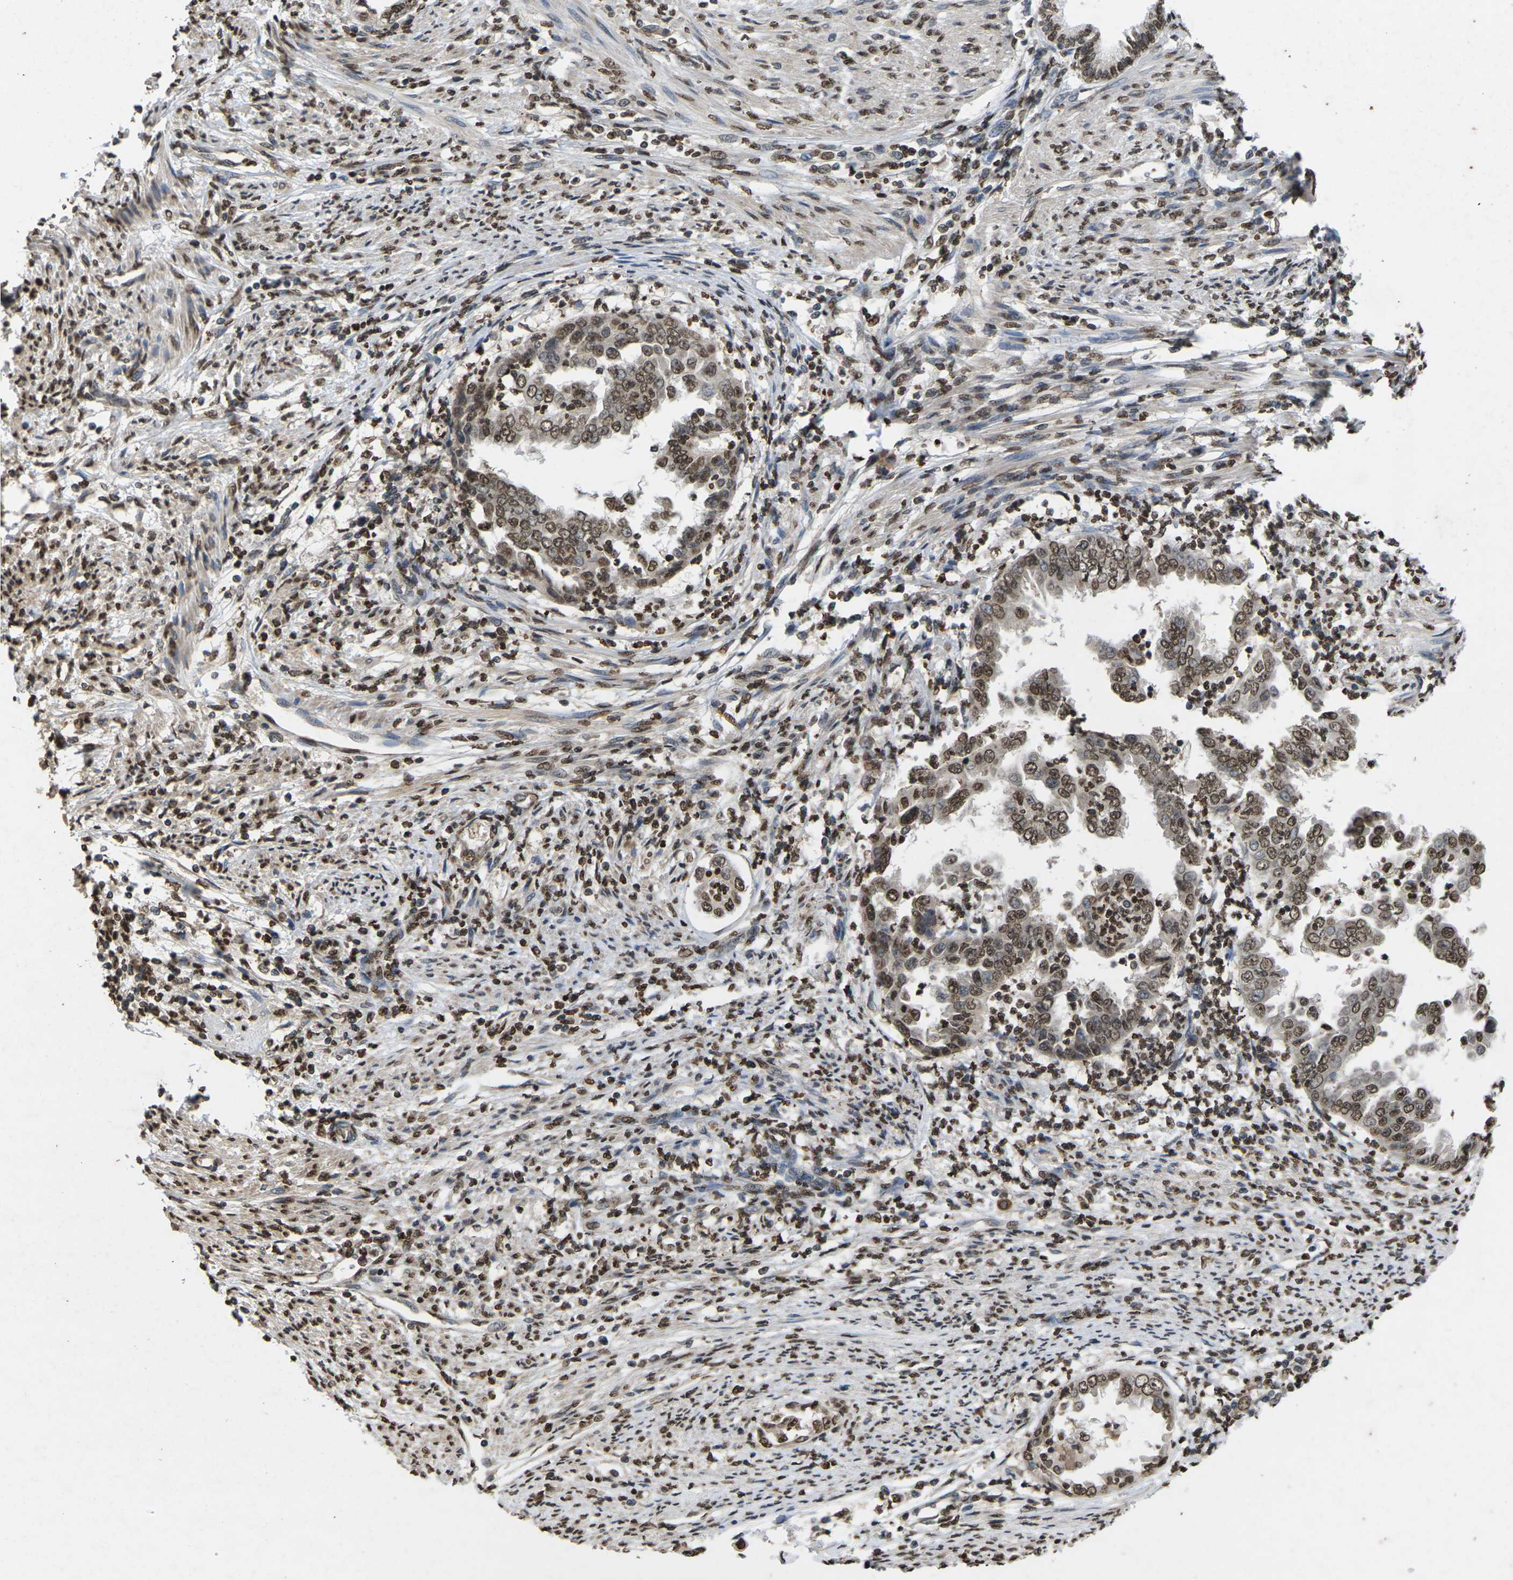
{"staining": {"intensity": "moderate", "quantity": ">75%", "location": "nuclear"}, "tissue": "endometrial cancer", "cell_type": "Tumor cells", "image_type": "cancer", "snomed": [{"axis": "morphology", "description": "Adenocarcinoma, NOS"}, {"axis": "topography", "description": "Endometrium"}], "caption": "Adenocarcinoma (endometrial) was stained to show a protein in brown. There is medium levels of moderate nuclear staining in about >75% of tumor cells.", "gene": "EMSY", "patient": {"sex": "female", "age": 85}}